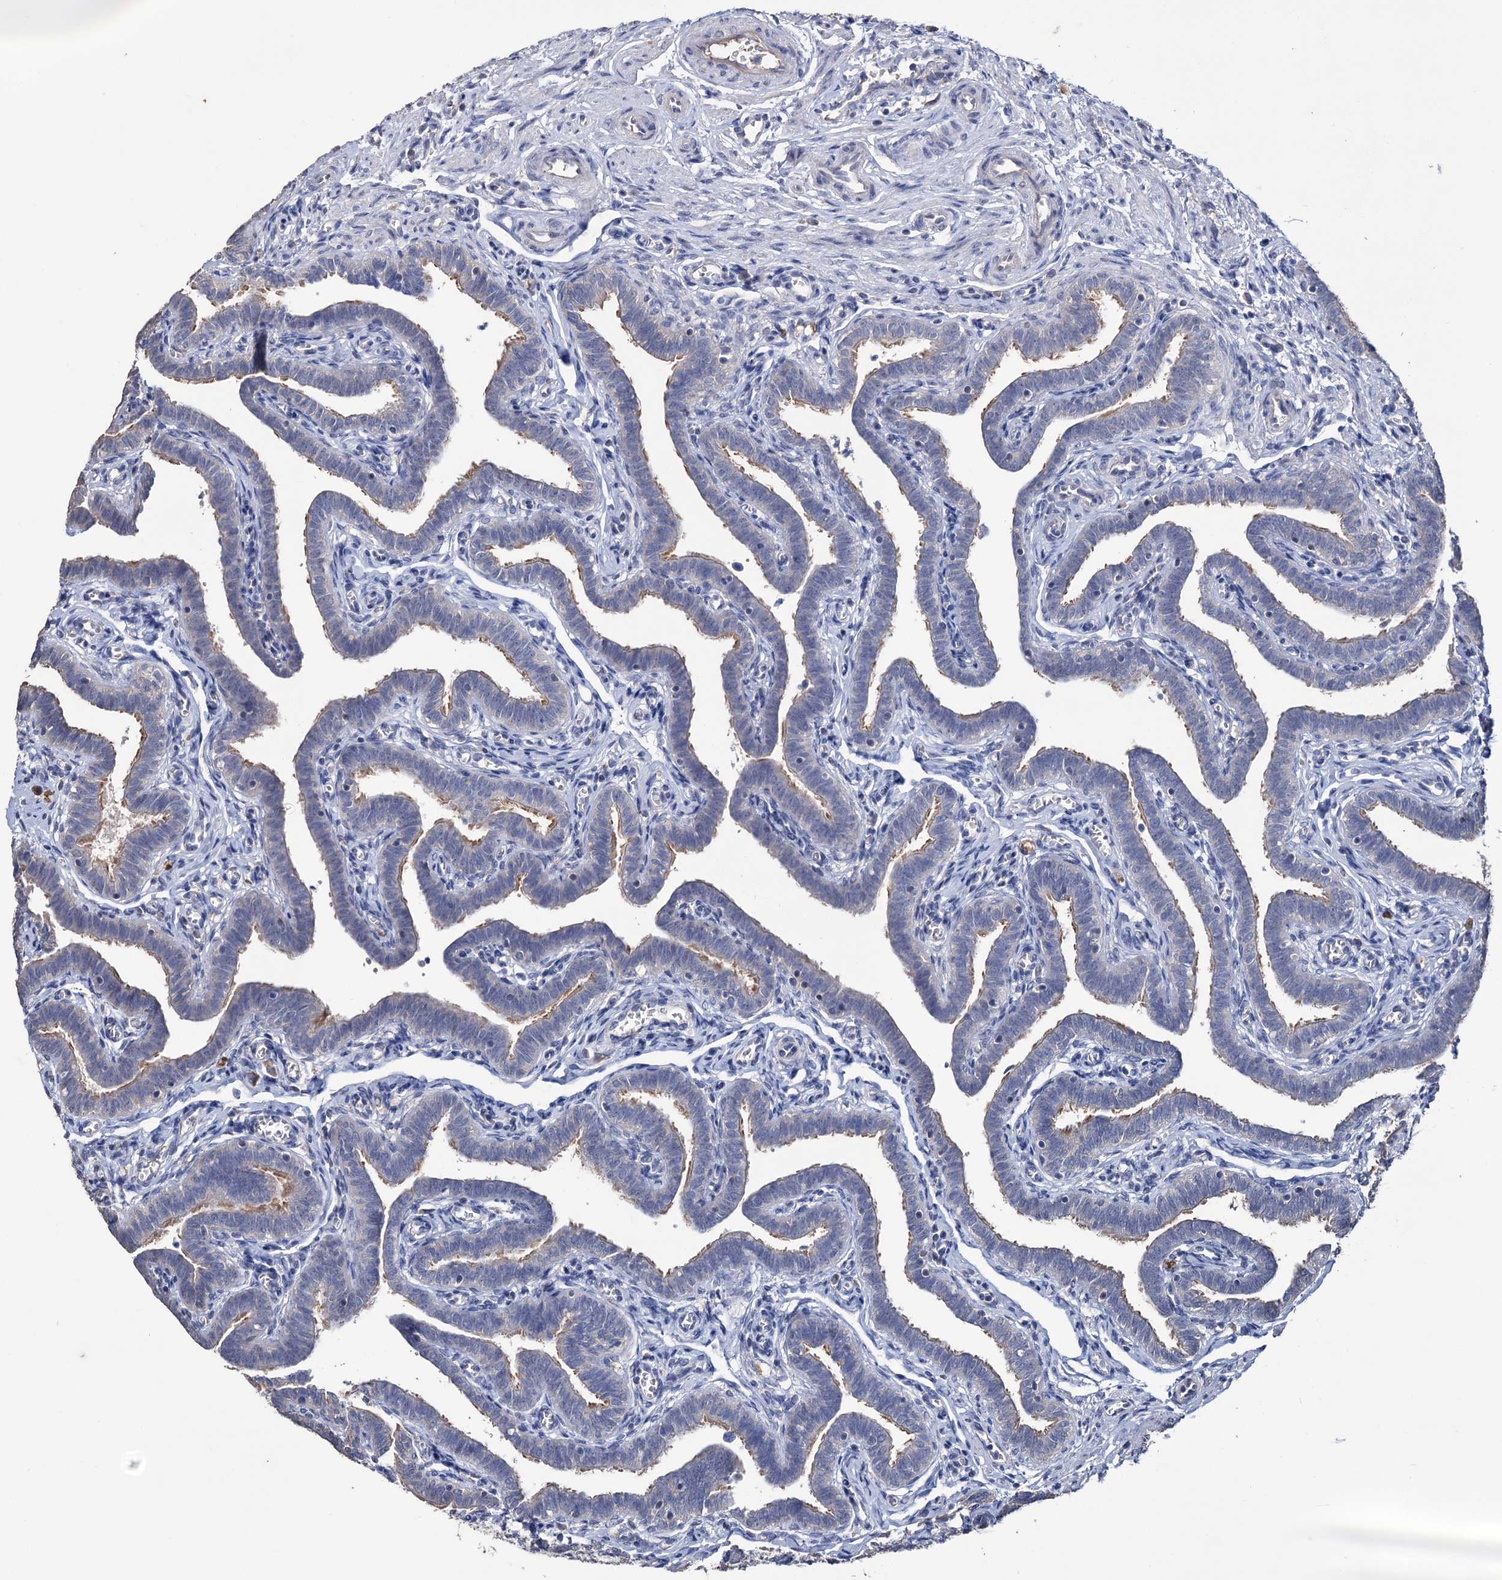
{"staining": {"intensity": "moderate", "quantity": "25%-75%", "location": "cytoplasmic/membranous"}, "tissue": "fallopian tube", "cell_type": "Glandular cells", "image_type": "normal", "snomed": [{"axis": "morphology", "description": "Normal tissue, NOS"}, {"axis": "topography", "description": "Fallopian tube"}], "caption": "Protein expression analysis of benign human fallopian tube reveals moderate cytoplasmic/membranous positivity in approximately 25%-75% of glandular cells. (Brightfield microscopy of DAB IHC at high magnification).", "gene": "EPB41L5", "patient": {"sex": "female", "age": 36}}